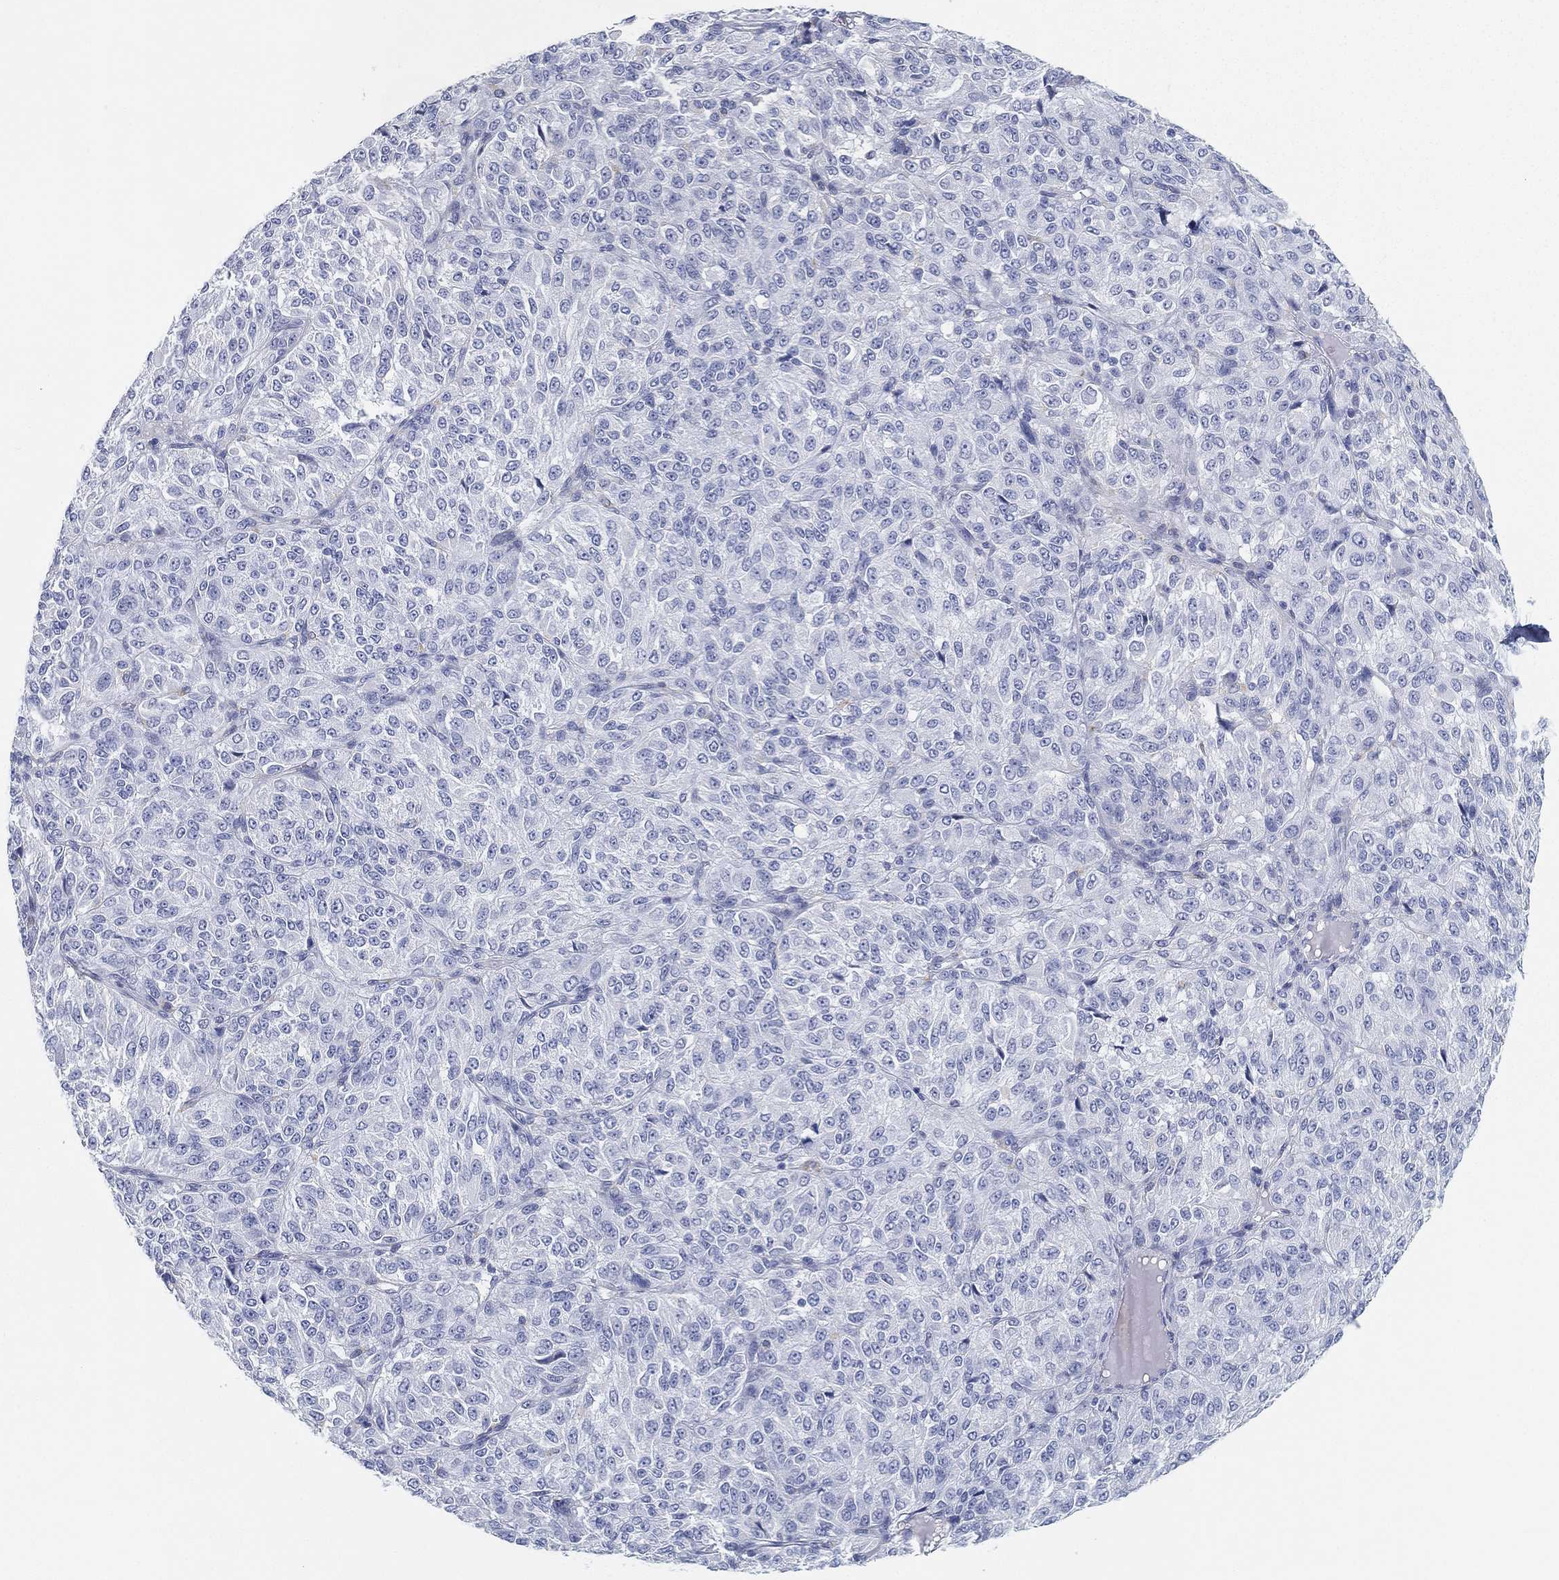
{"staining": {"intensity": "negative", "quantity": "none", "location": "none"}, "tissue": "melanoma", "cell_type": "Tumor cells", "image_type": "cancer", "snomed": [{"axis": "morphology", "description": "Malignant melanoma, Metastatic site"}, {"axis": "topography", "description": "Brain"}], "caption": "There is no significant staining in tumor cells of melanoma.", "gene": "GPR61", "patient": {"sex": "female", "age": 56}}